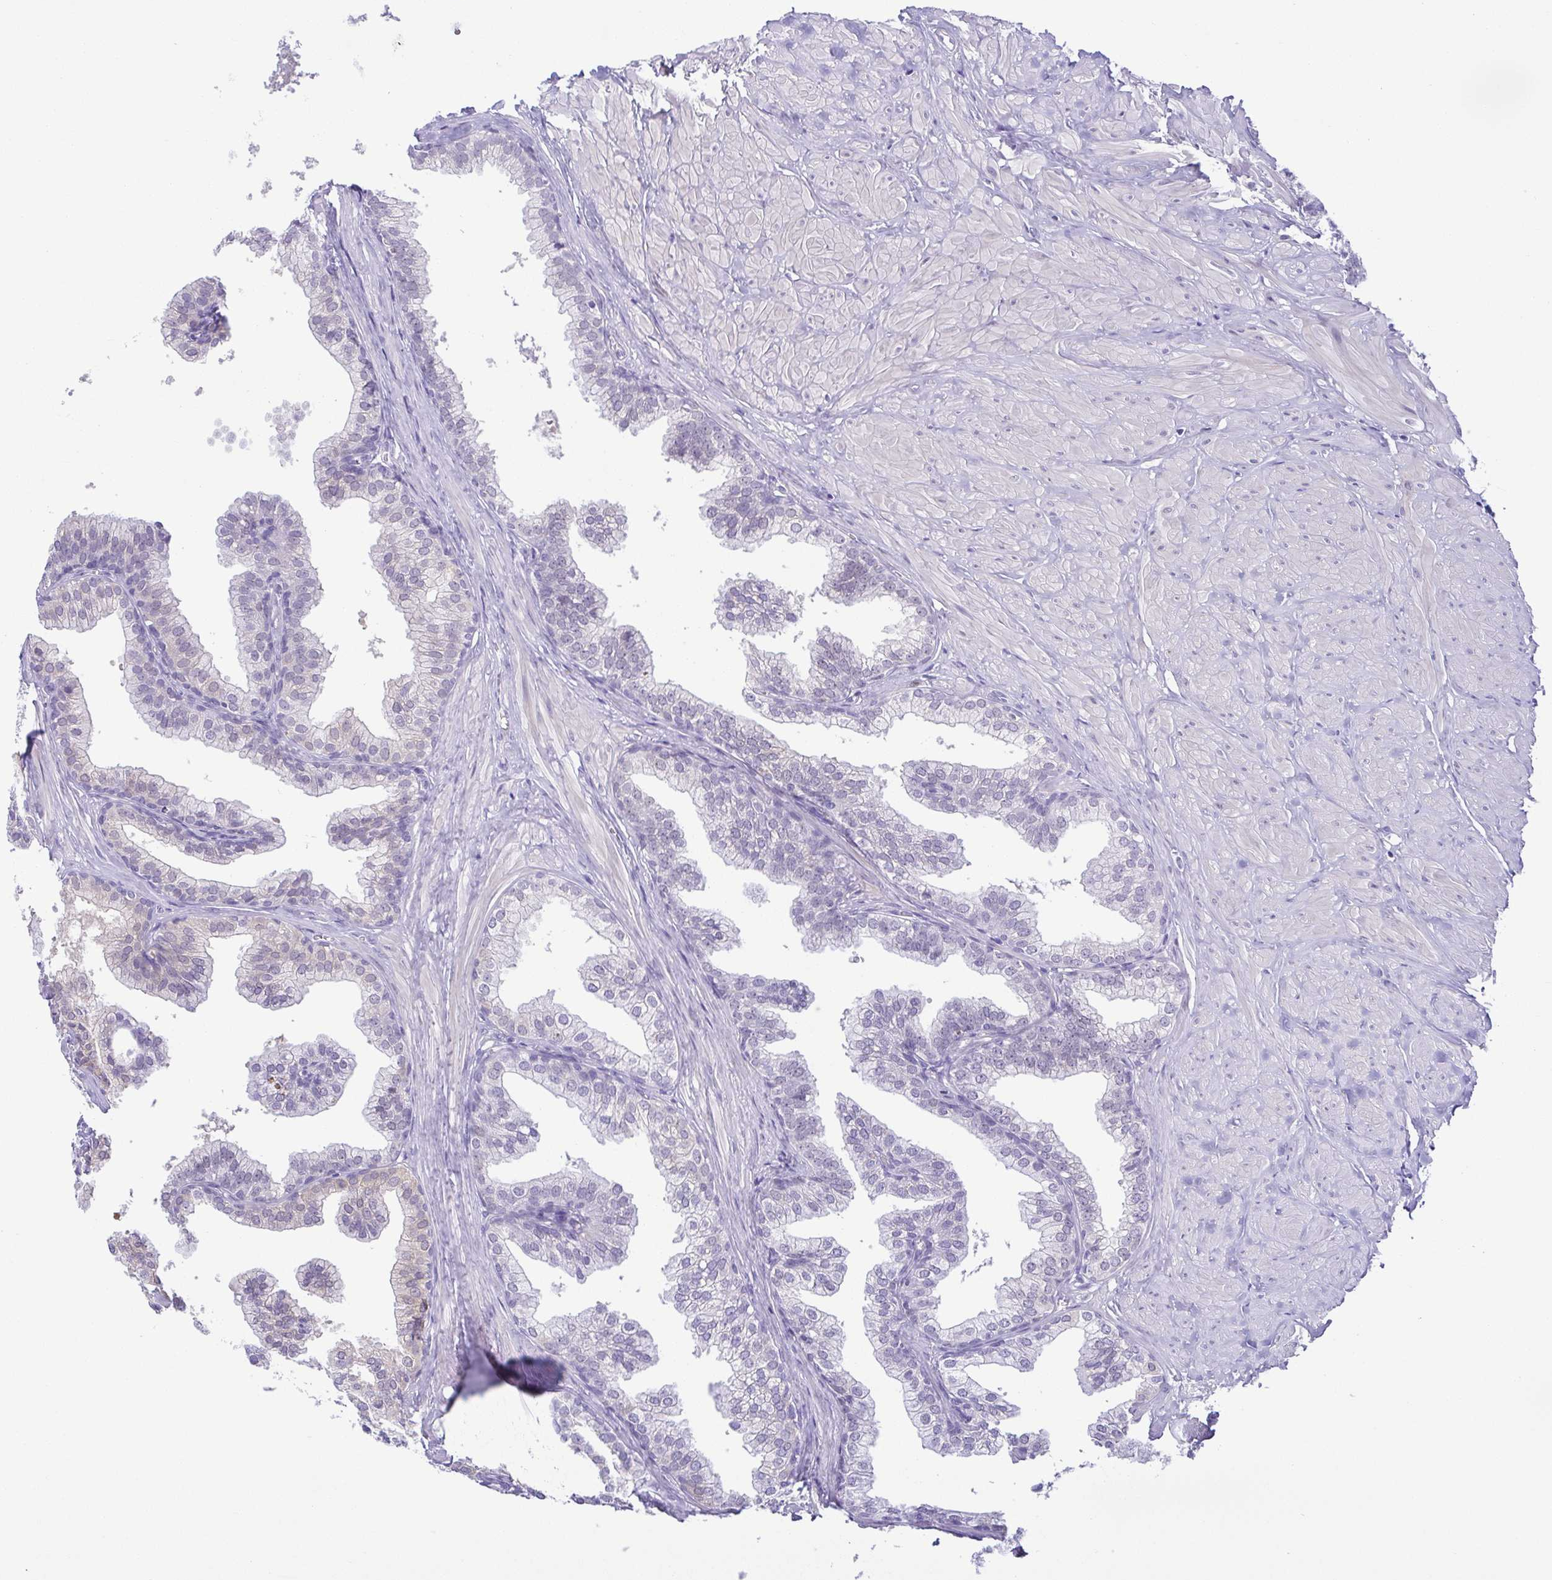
{"staining": {"intensity": "negative", "quantity": "none", "location": "none"}, "tissue": "prostate", "cell_type": "Glandular cells", "image_type": "normal", "snomed": [{"axis": "morphology", "description": "Normal tissue, NOS"}, {"axis": "topography", "description": "Prostate"}, {"axis": "topography", "description": "Peripheral nerve tissue"}], "caption": "Image shows no protein expression in glandular cells of unremarkable prostate.", "gene": "TIPIN", "patient": {"sex": "male", "age": 55}}